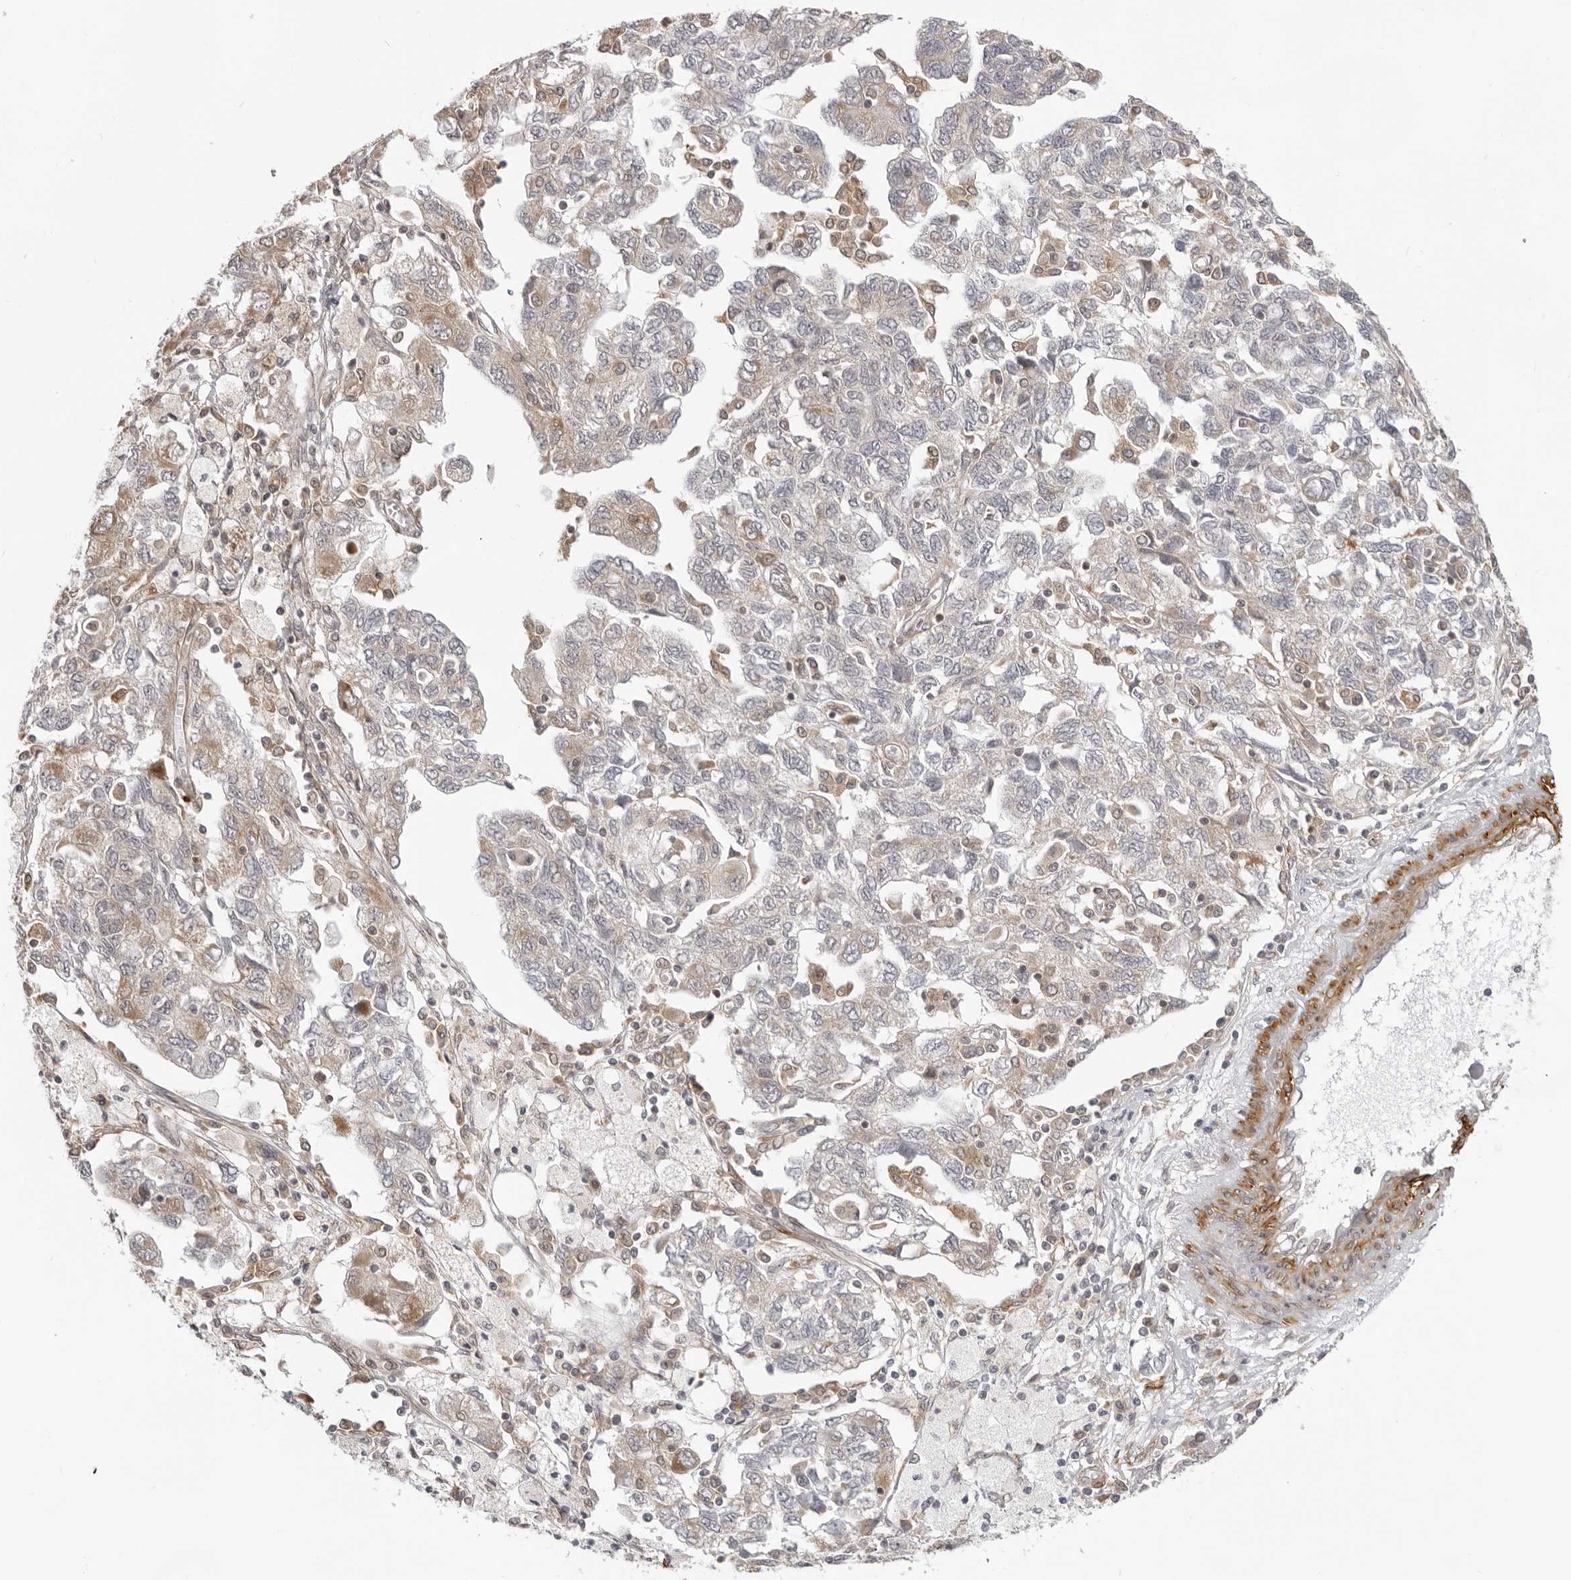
{"staining": {"intensity": "weak", "quantity": "25%-75%", "location": "cytoplasmic/membranous"}, "tissue": "ovarian cancer", "cell_type": "Tumor cells", "image_type": "cancer", "snomed": [{"axis": "morphology", "description": "Carcinoma, NOS"}, {"axis": "morphology", "description": "Cystadenocarcinoma, serous, NOS"}, {"axis": "topography", "description": "Ovary"}], "caption": "Protein analysis of ovarian carcinoma tissue displays weak cytoplasmic/membranous expression in about 25%-75% of tumor cells.", "gene": "SRGAP2", "patient": {"sex": "female", "age": 69}}